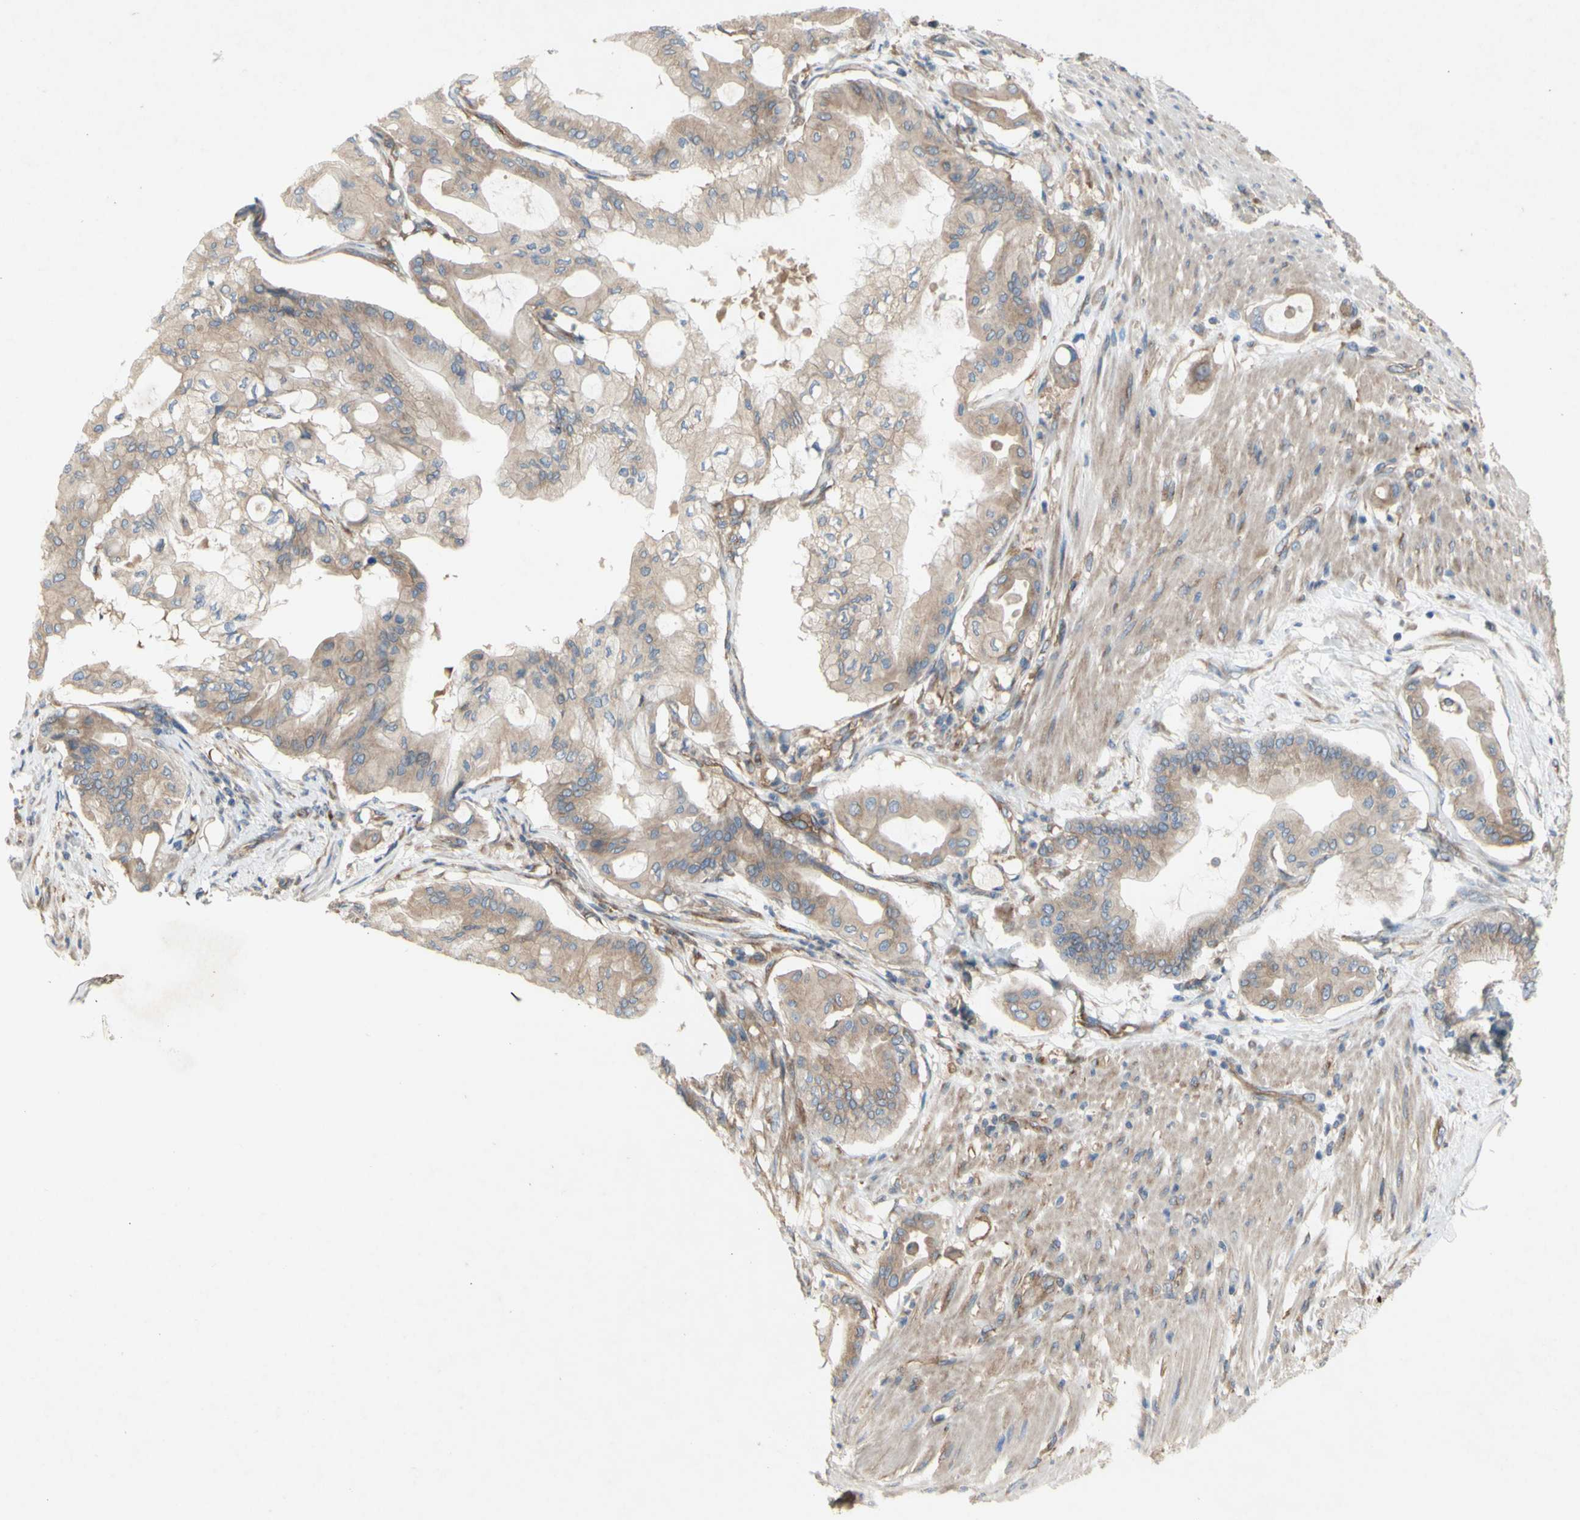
{"staining": {"intensity": "moderate", "quantity": "25%-75%", "location": "cytoplasmic/membranous"}, "tissue": "pancreatic cancer", "cell_type": "Tumor cells", "image_type": "cancer", "snomed": [{"axis": "morphology", "description": "Adenocarcinoma, NOS"}, {"axis": "morphology", "description": "Adenocarcinoma, metastatic, NOS"}, {"axis": "topography", "description": "Lymph node"}, {"axis": "topography", "description": "Pancreas"}, {"axis": "topography", "description": "Duodenum"}], "caption": "This is a histology image of immunohistochemistry (IHC) staining of pancreatic cancer, which shows moderate expression in the cytoplasmic/membranous of tumor cells.", "gene": "KLC1", "patient": {"sex": "female", "age": 64}}